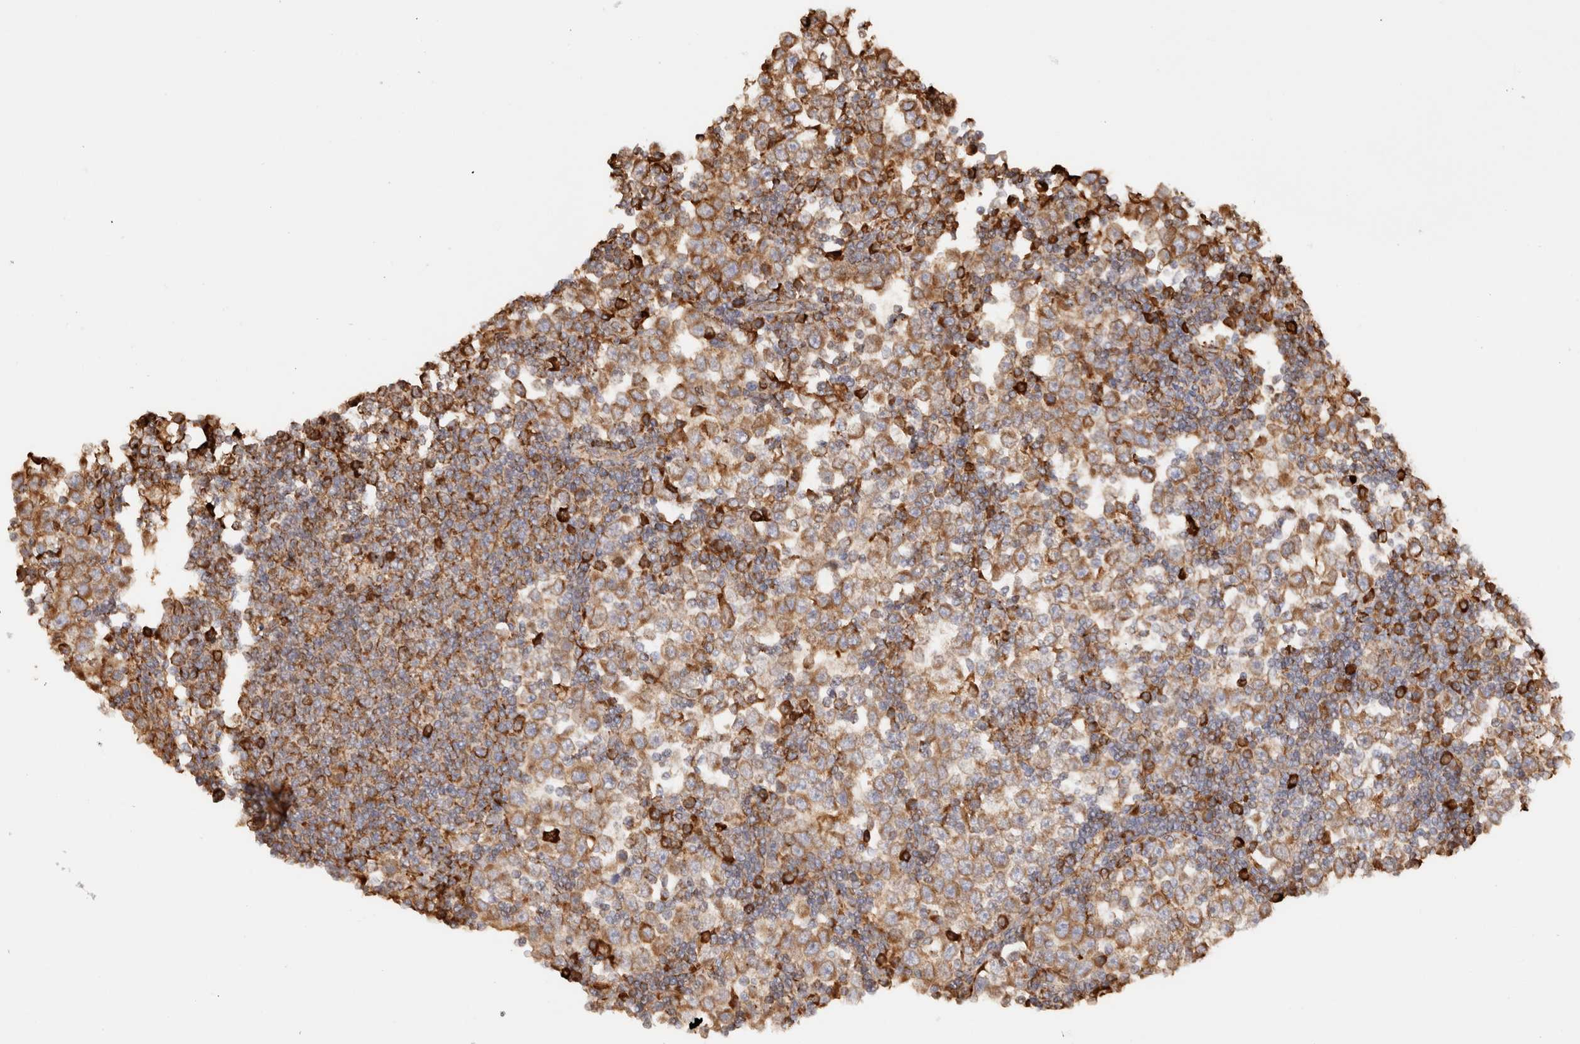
{"staining": {"intensity": "moderate", "quantity": ">75%", "location": "cytoplasmic/membranous"}, "tissue": "testis cancer", "cell_type": "Tumor cells", "image_type": "cancer", "snomed": [{"axis": "morphology", "description": "Seminoma, NOS"}, {"axis": "topography", "description": "Testis"}], "caption": "Human testis seminoma stained for a protein (brown) displays moderate cytoplasmic/membranous positive positivity in about >75% of tumor cells.", "gene": "FER", "patient": {"sex": "male", "age": 65}}